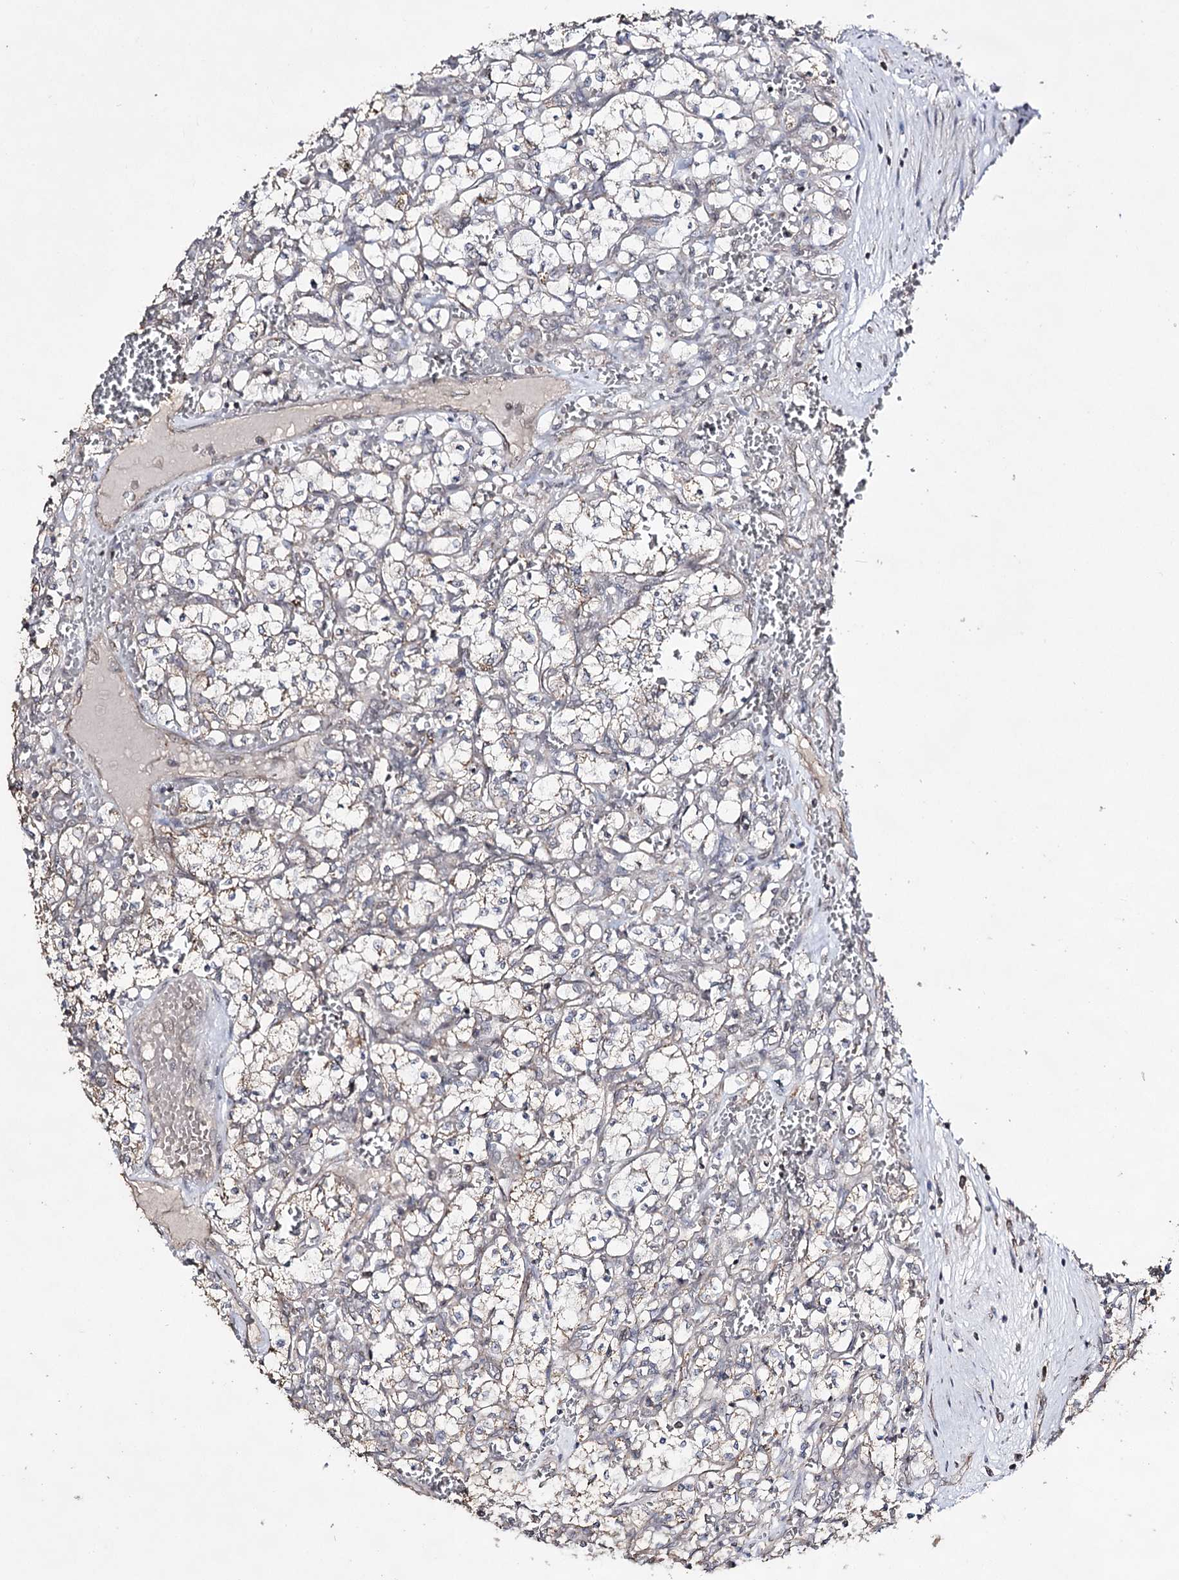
{"staining": {"intensity": "weak", "quantity": "<25%", "location": "cytoplasmic/membranous"}, "tissue": "renal cancer", "cell_type": "Tumor cells", "image_type": "cancer", "snomed": [{"axis": "morphology", "description": "Adenocarcinoma, NOS"}, {"axis": "topography", "description": "Kidney"}], "caption": "Protein analysis of renal cancer (adenocarcinoma) exhibits no significant staining in tumor cells.", "gene": "ACTR6", "patient": {"sex": "female", "age": 69}}